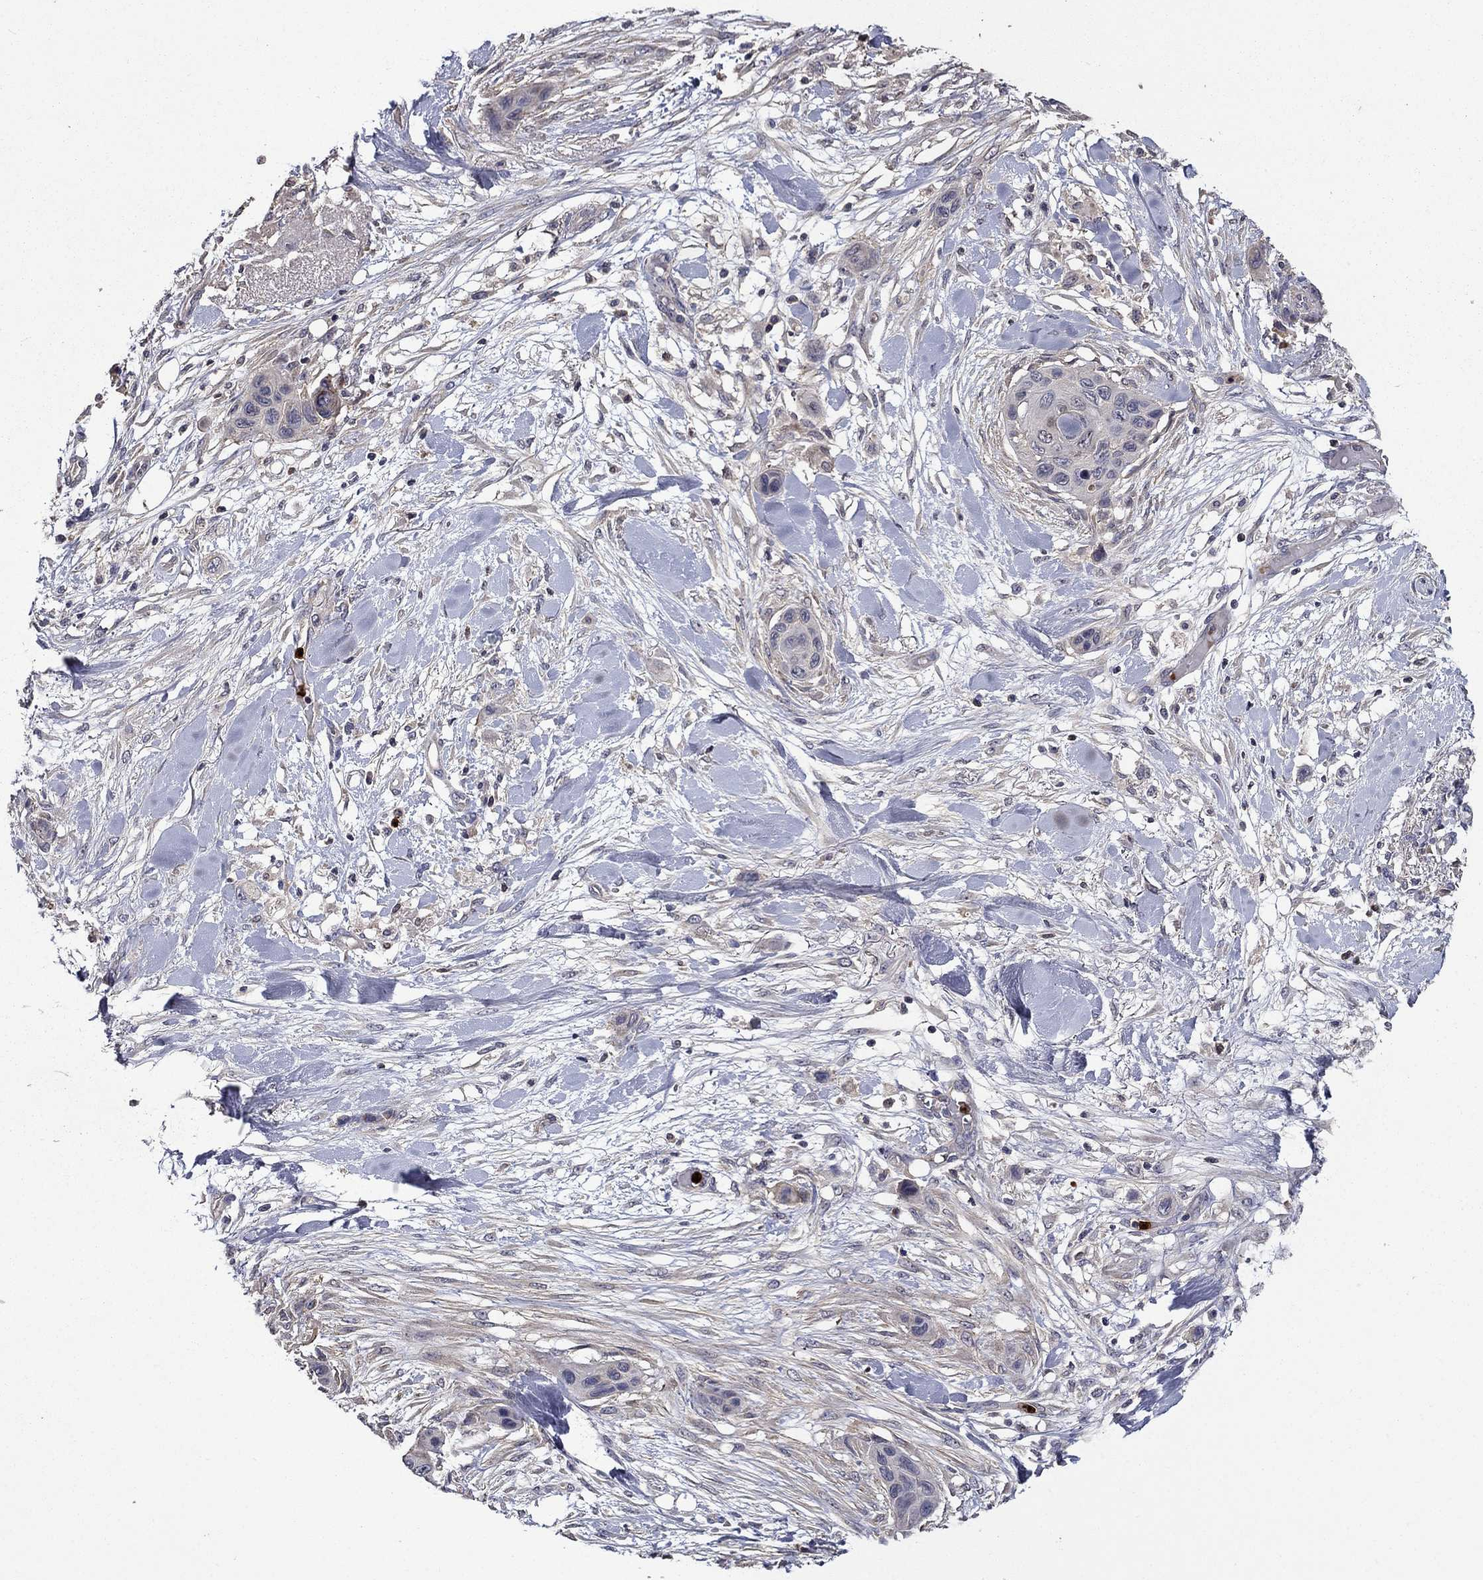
{"staining": {"intensity": "negative", "quantity": "none", "location": "none"}, "tissue": "skin cancer", "cell_type": "Tumor cells", "image_type": "cancer", "snomed": [{"axis": "morphology", "description": "Squamous cell carcinoma, NOS"}, {"axis": "topography", "description": "Skin"}], "caption": "High magnification brightfield microscopy of skin squamous cell carcinoma stained with DAB (brown) and counterstained with hematoxylin (blue): tumor cells show no significant expression. (Immunohistochemistry, brightfield microscopy, high magnification).", "gene": "SATB1", "patient": {"sex": "male", "age": 79}}